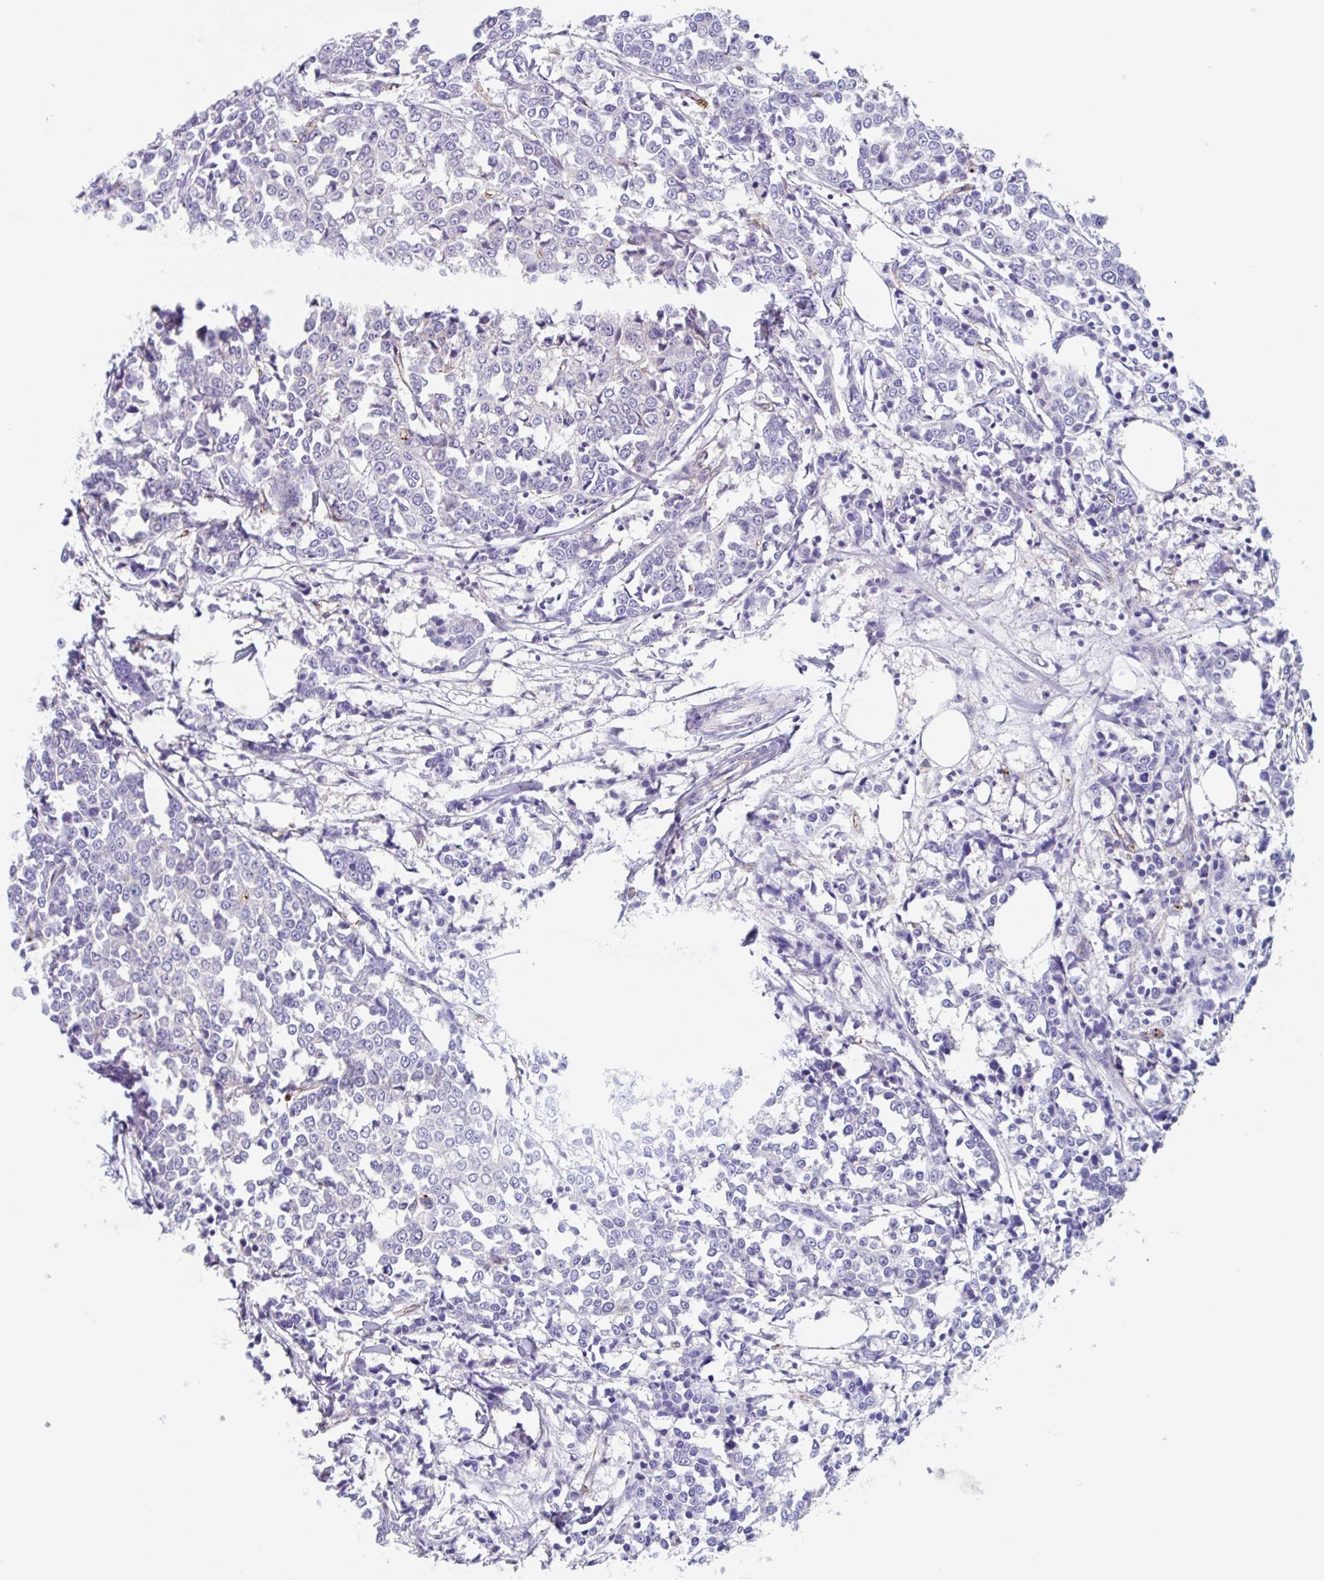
{"staining": {"intensity": "negative", "quantity": "none", "location": "none"}, "tissue": "breast cancer", "cell_type": "Tumor cells", "image_type": "cancer", "snomed": [{"axis": "morphology", "description": "Duct carcinoma"}, {"axis": "topography", "description": "Breast"}], "caption": "Immunohistochemical staining of human breast cancer demonstrates no significant staining in tumor cells. The staining was performed using DAB (3,3'-diaminobenzidine) to visualize the protein expression in brown, while the nuclei were stained in blue with hematoxylin (Magnification: 20x).", "gene": "EHD4", "patient": {"sex": "female", "age": 80}}